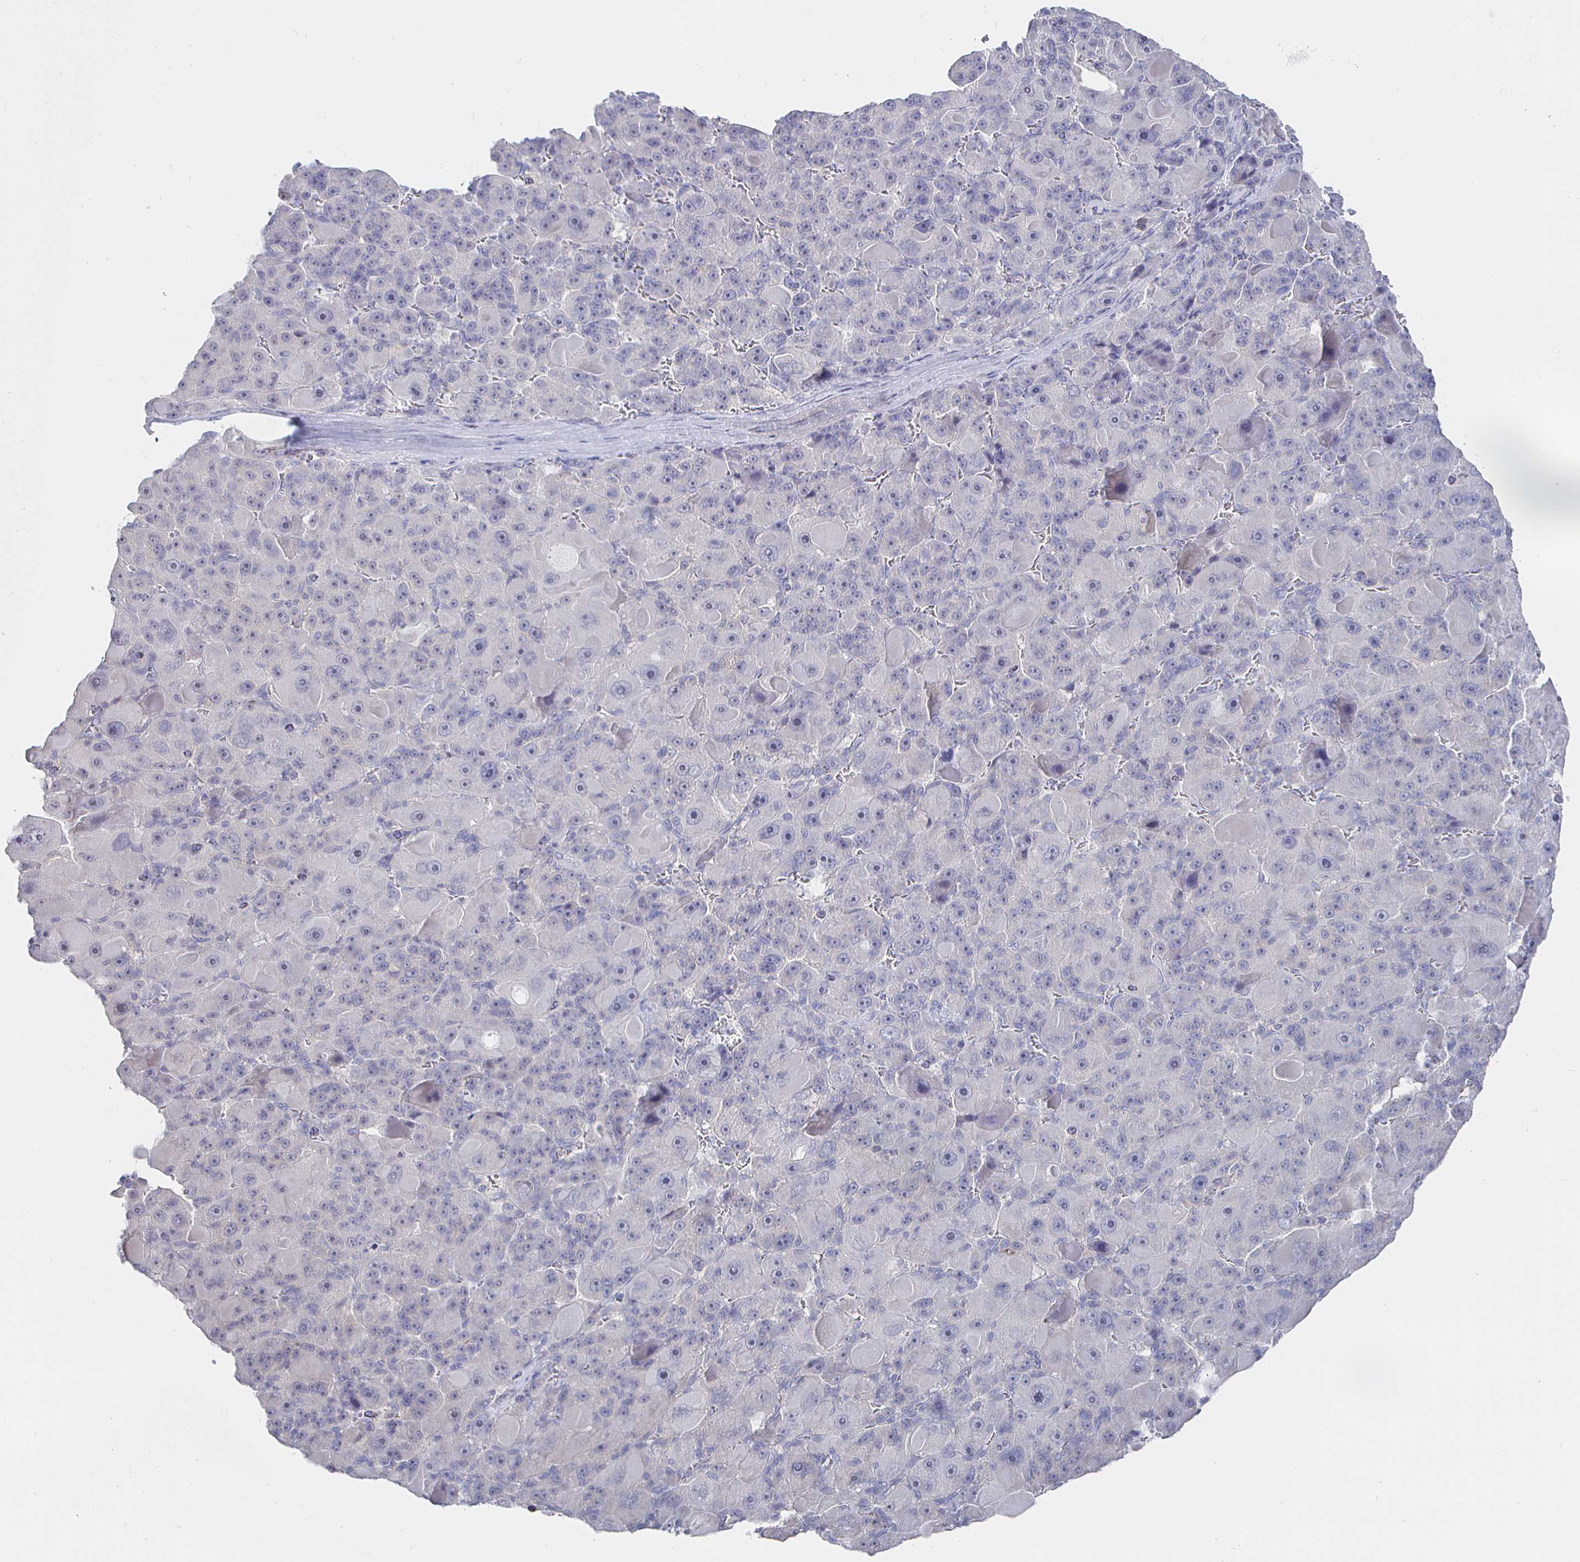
{"staining": {"intensity": "negative", "quantity": "none", "location": "none"}, "tissue": "liver cancer", "cell_type": "Tumor cells", "image_type": "cancer", "snomed": [{"axis": "morphology", "description": "Carcinoma, Hepatocellular, NOS"}, {"axis": "topography", "description": "Liver"}], "caption": "A photomicrograph of human liver hepatocellular carcinoma is negative for staining in tumor cells.", "gene": "LRRC23", "patient": {"sex": "male", "age": 76}}